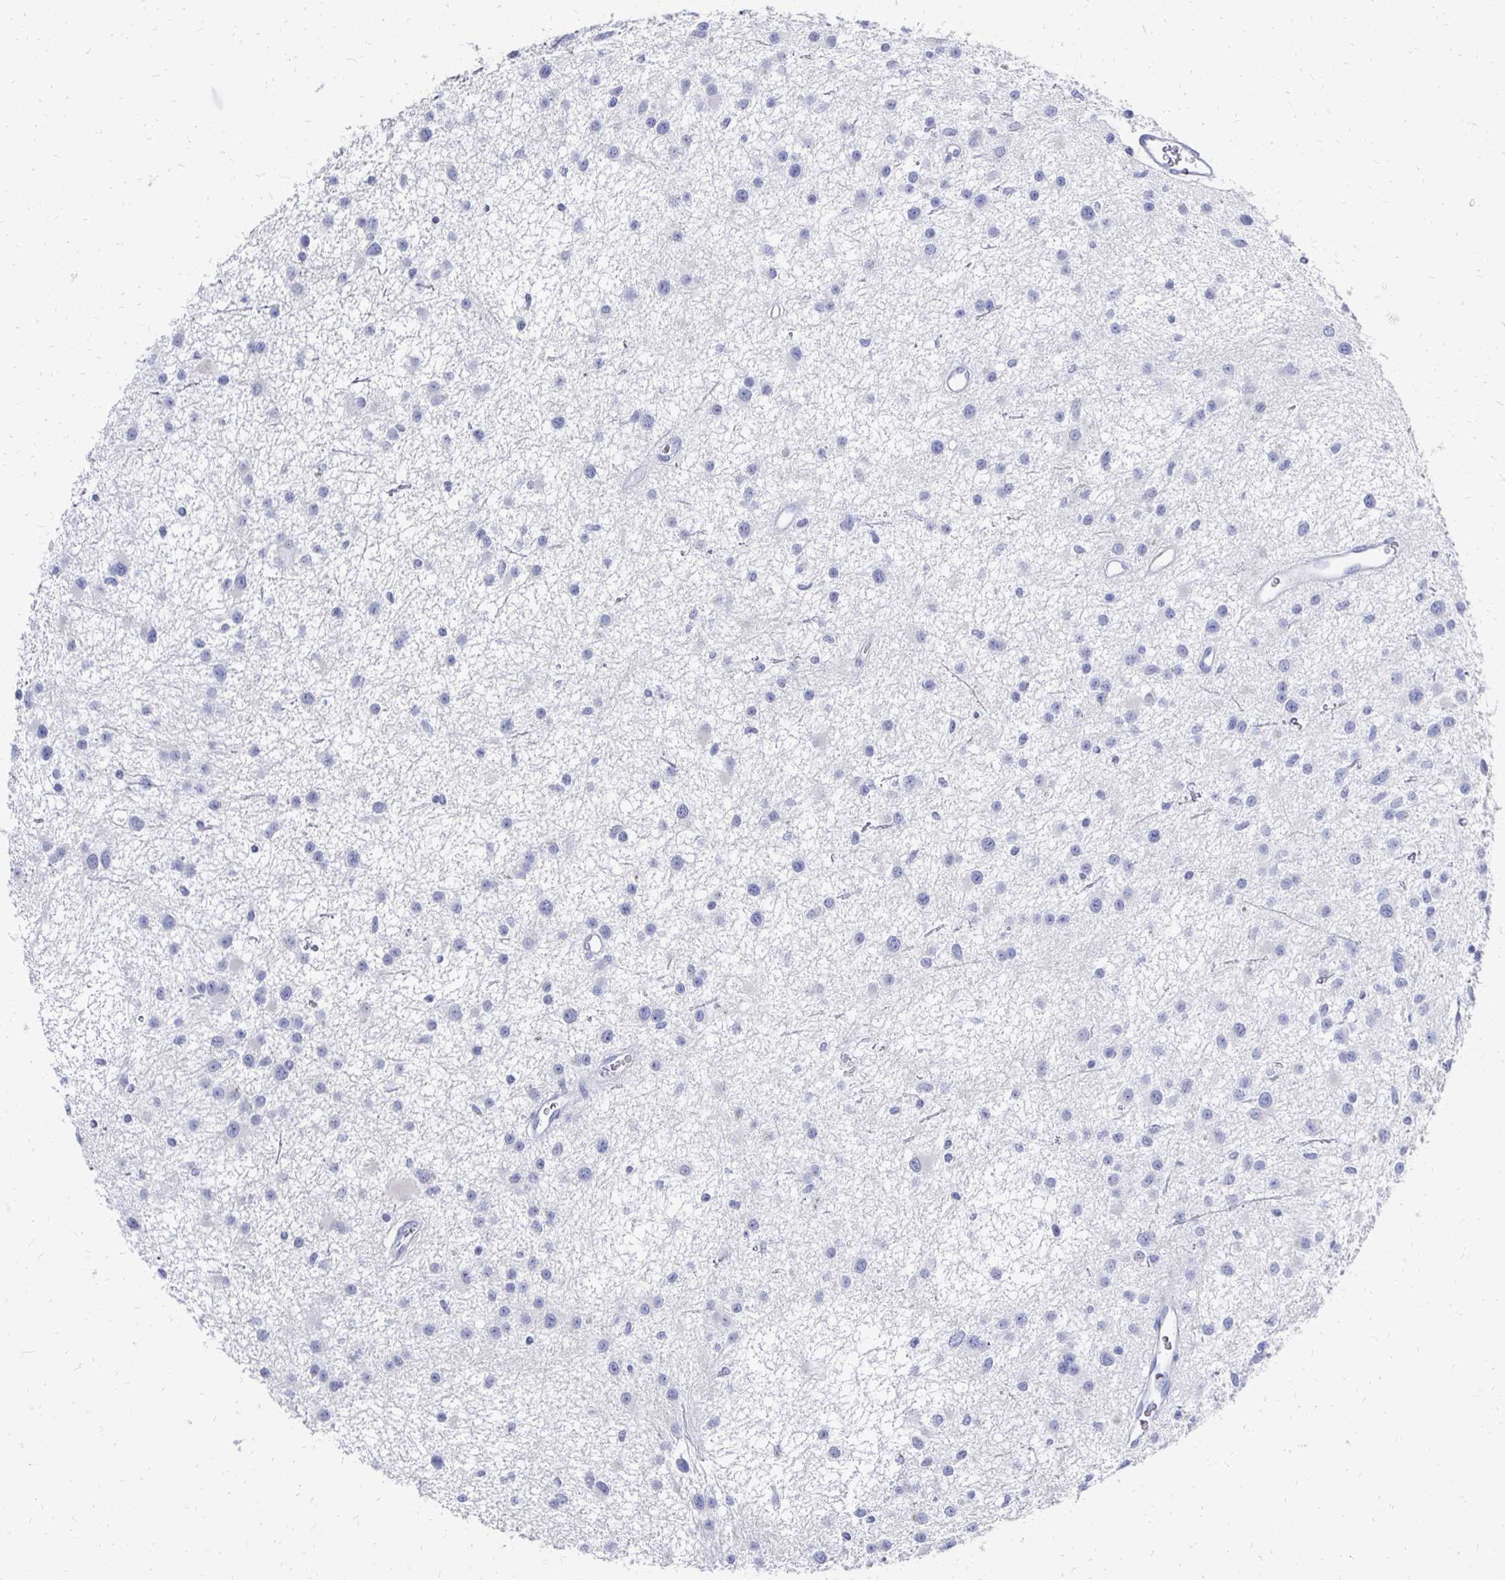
{"staining": {"intensity": "negative", "quantity": "none", "location": "none"}, "tissue": "glioma", "cell_type": "Tumor cells", "image_type": "cancer", "snomed": [{"axis": "morphology", "description": "Glioma, malignant, Low grade"}, {"axis": "topography", "description": "Brain"}], "caption": "A high-resolution micrograph shows immunohistochemistry (IHC) staining of glioma, which reveals no significant staining in tumor cells. Brightfield microscopy of immunohistochemistry stained with DAB (3,3'-diaminobenzidine) (brown) and hematoxylin (blue), captured at high magnification.", "gene": "SYCP3", "patient": {"sex": "male", "age": 43}}